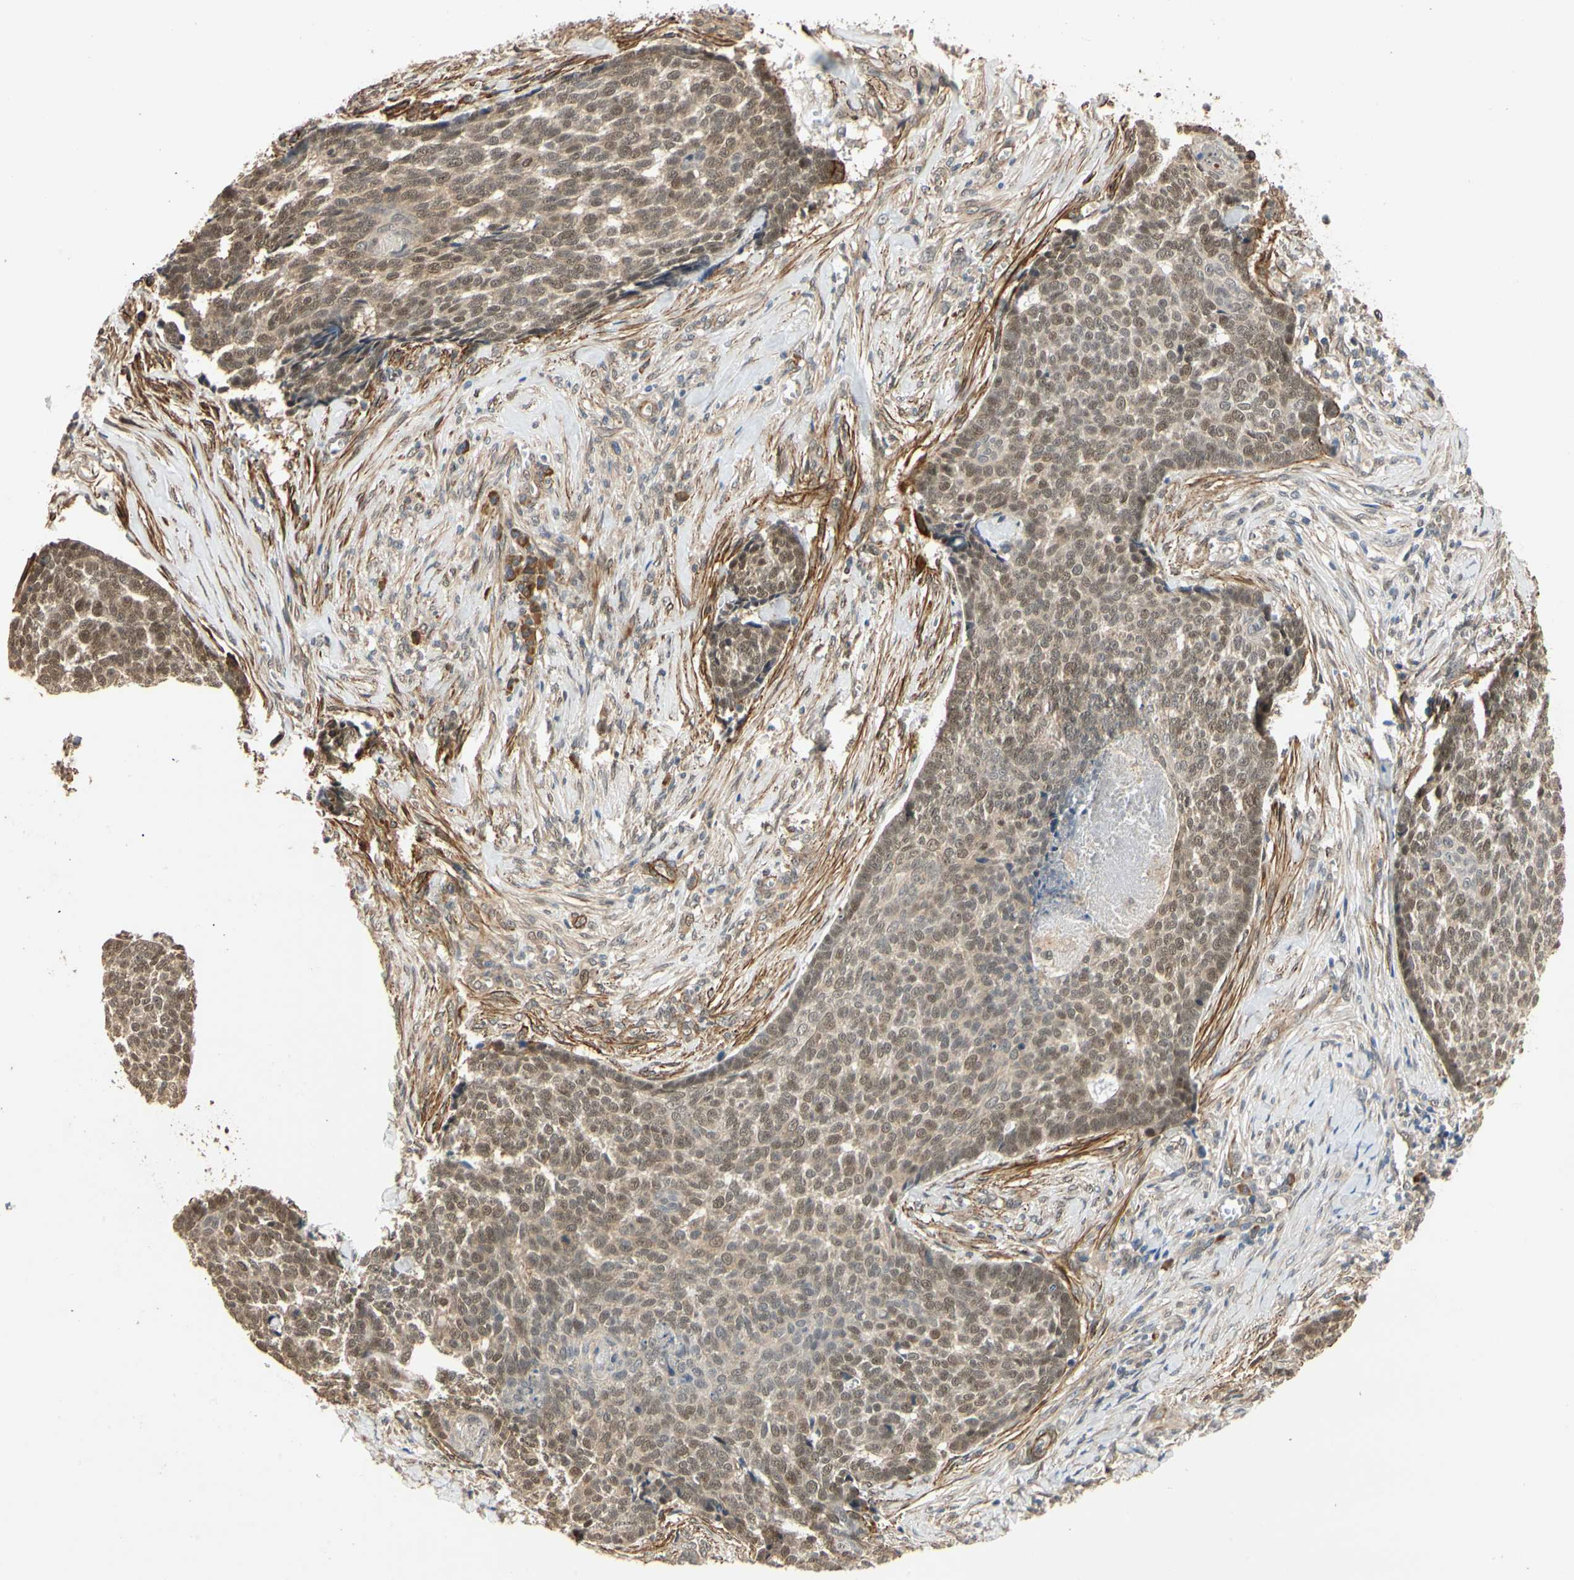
{"staining": {"intensity": "weak", "quantity": "25%-75%", "location": "nuclear"}, "tissue": "skin cancer", "cell_type": "Tumor cells", "image_type": "cancer", "snomed": [{"axis": "morphology", "description": "Basal cell carcinoma"}, {"axis": "topography", "description": "Skin"}], "caption": "Skin cancer was stained to show a protein in brown. There is low levels of weak nuclear staining in about 25%-75% of tumor cells.", "gene": "QSER1", "patient": {"sex": "male", "age": 84}}